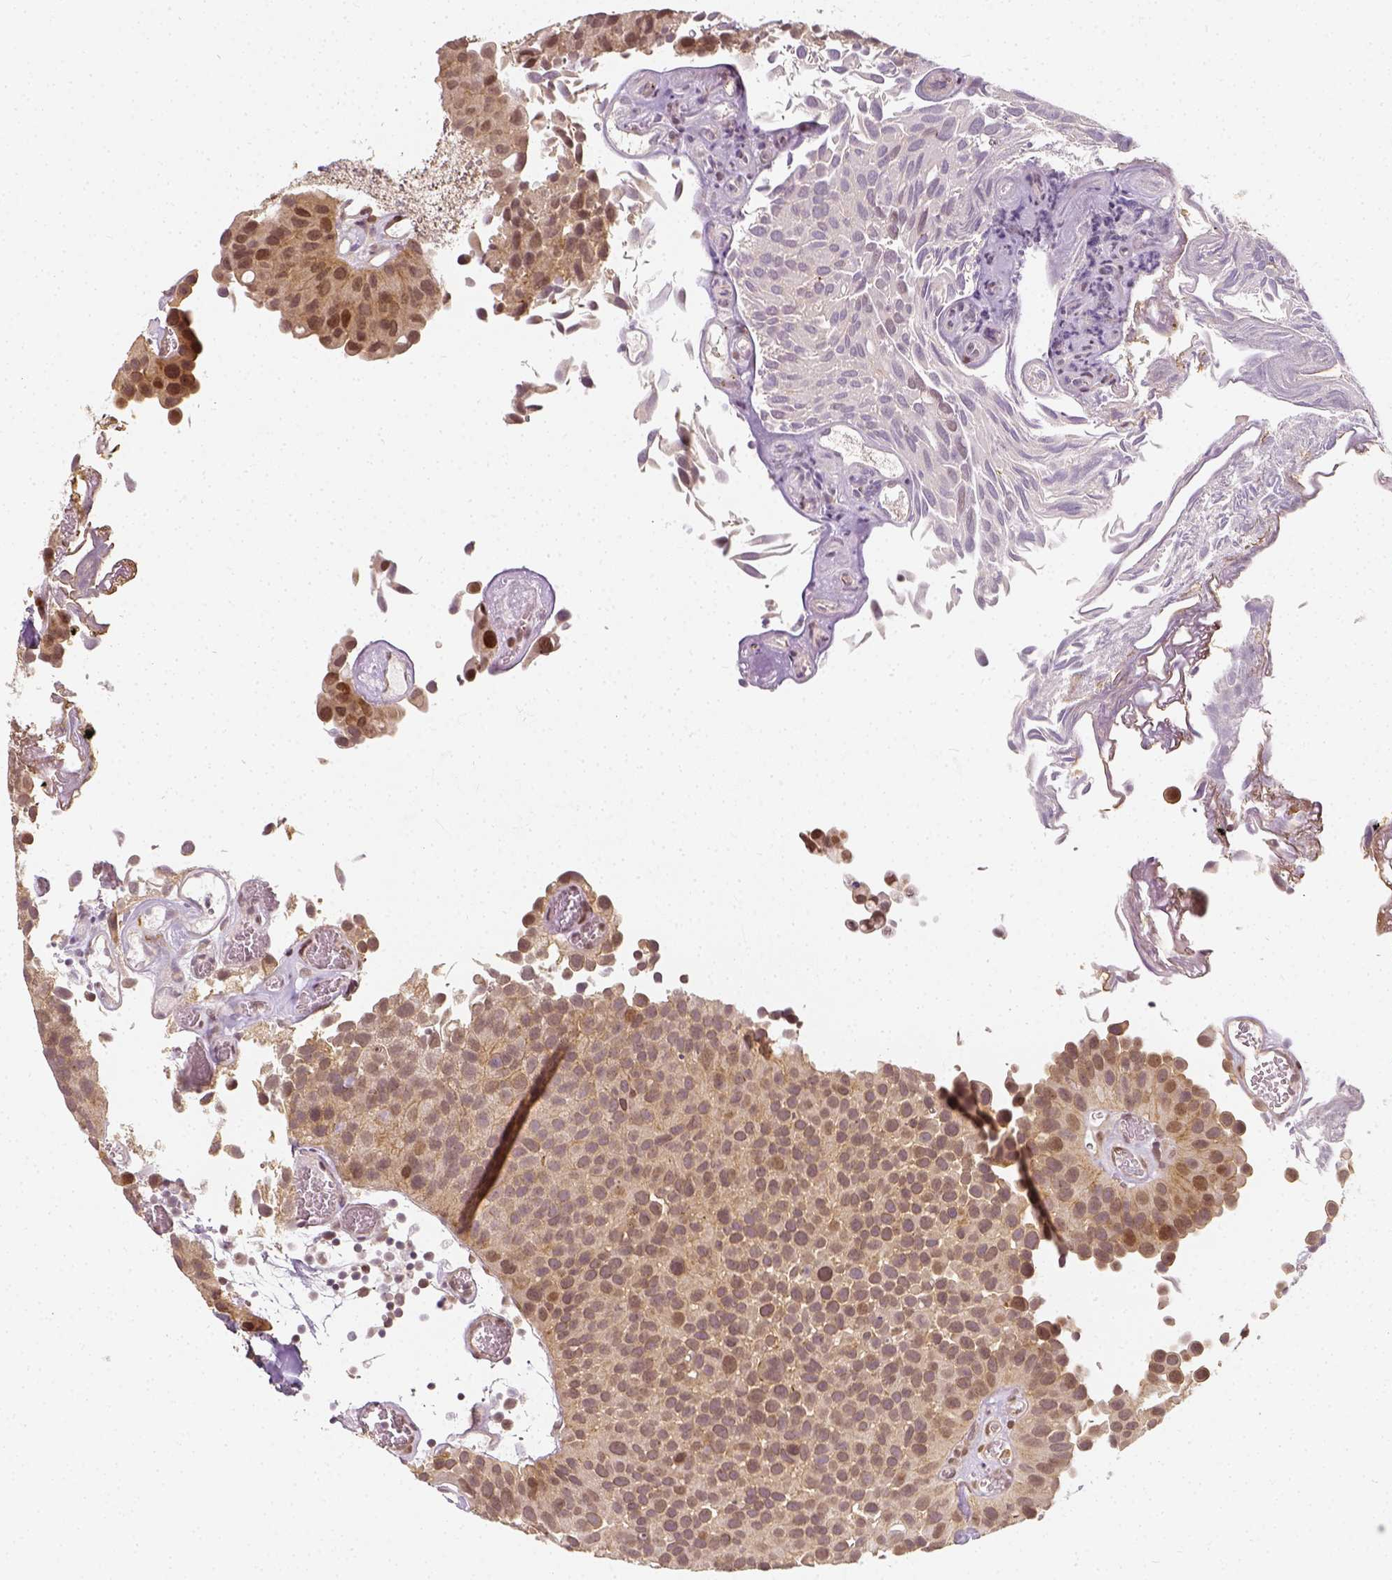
{"staining": {"intensity": "weak", "quantity": ">75%", "location": "cytoplasmic/membranous,nuclear"}, "tissue": "urothelial cancer", "cell_type": "Tumor cells", "image_type": "cancer", "snomed": [{"axis": "morphology", "description": "Urothelial carcinoma, Low grade"}, {"axis": "topography", "description": "Urinary bladder"}], "caption": "Urothelial carcinoma (low-grade) was stained to show a protein in brown. There is low levels of weak cytoplasmic/membranous and nuclear staining in approximately >75% of tumor cells. The protein of interest is shown in brown color, while the nuclei are stained blue.", "gene": "ZMAT3", "patient": {"sex": "female", "age": 69}}